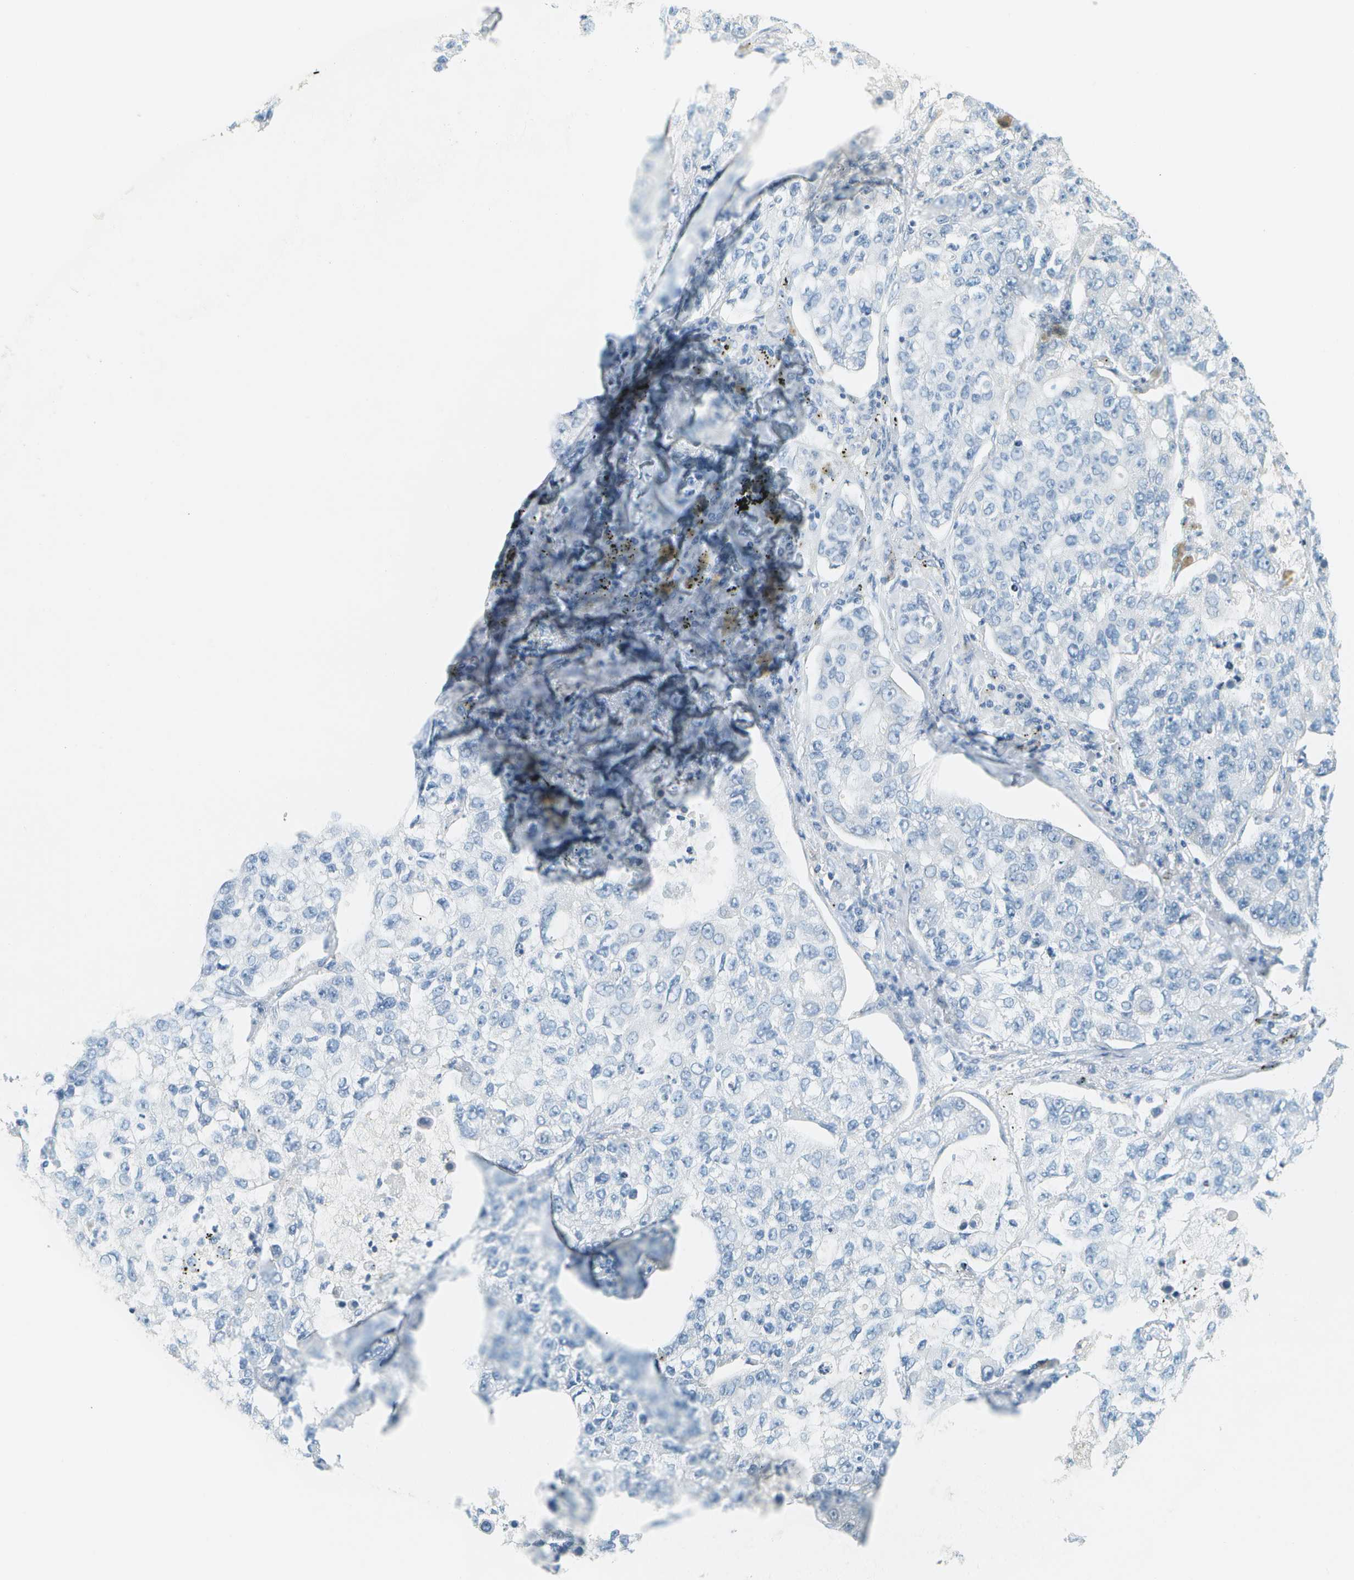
{"staining": {"intensity": "negative", "quantity": "none", "location": "none"}, "tissue": "lung cancer", "cell_type": "Tumor cells", "image_type": "cancer", "snomed": [{"axis": "morphology", "description": "Adenocarcinoma, NOS"}, {"axis": "topography", "description": "Lung"}], "caption": "Immunohistochemistry (IHC) photomicrograph of neoplastic tissue: lung cancer stained with DAB (3,3'-diaminobenzidine) shows no significant protein positivity in tumor cells.", "gene": "SMYD5", "patient": {"sex": "male", "age": 49}}